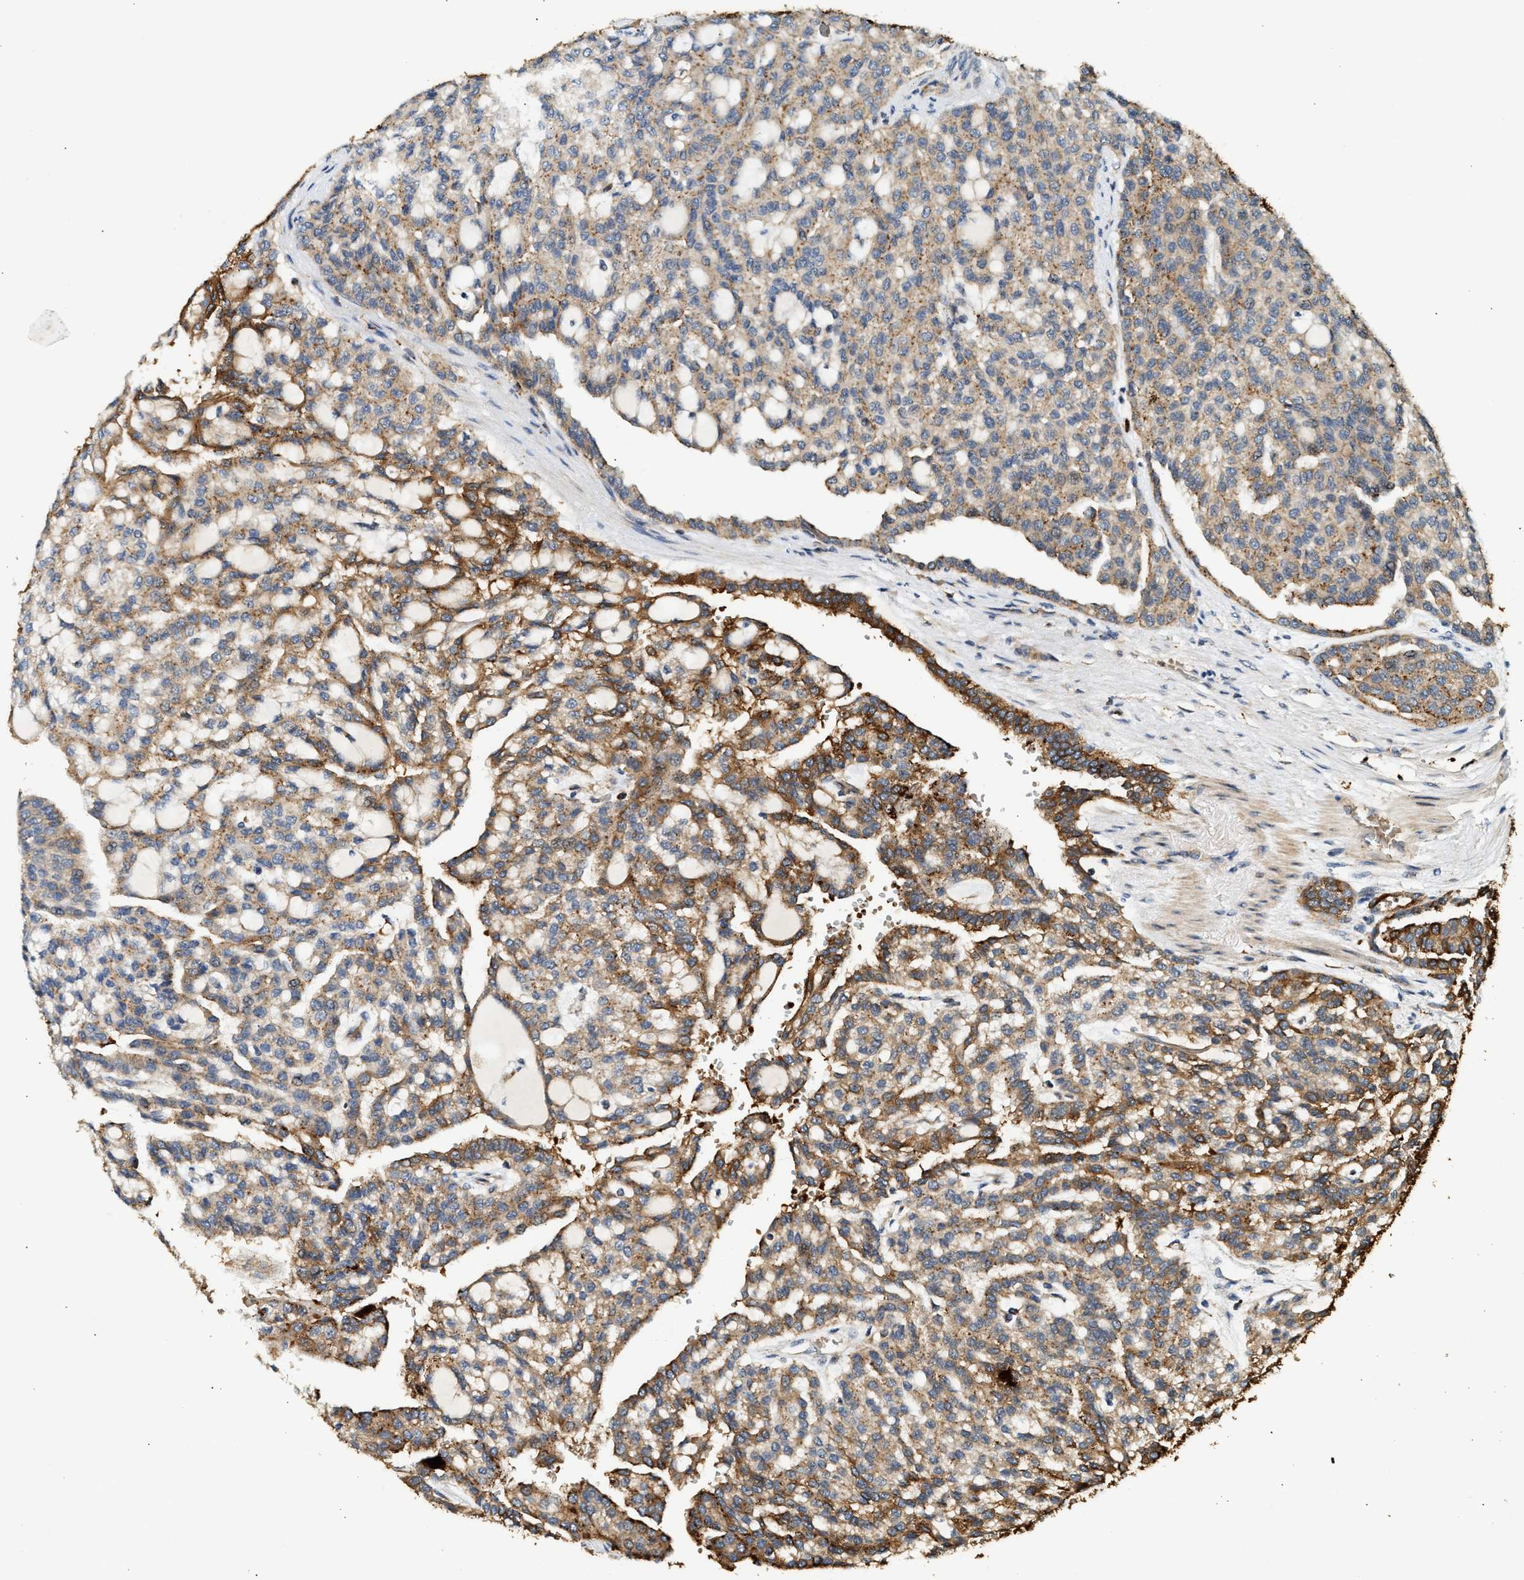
{"staining": {"intensity": "moderate", "quantity": ">75%", "location": "cytoplasmic/membranous"}, "tissue": "renal cancer", "cell_type": "Tumor cells", "image_type": "cancer", "snomed": [{"axis": "morphology", "description": "Adenocarcinoma, NOS"}, {"axis": "topography", "description": "Kidney"}], "caption": "Immunohistochemical staining of human renal cancer (adenocarcinoma) exhibits medium levels of moderate cytoplasmic/membranous positivity in about >75% of tumor cells. The staining was performed using DAB (3,3'-diaminobenzidine), with brown indicating positive protein expression. Nuclei are stained blue with hematoxylin.", "gene": "PLD3", "patient": {"sex": "male", "age": 63}}